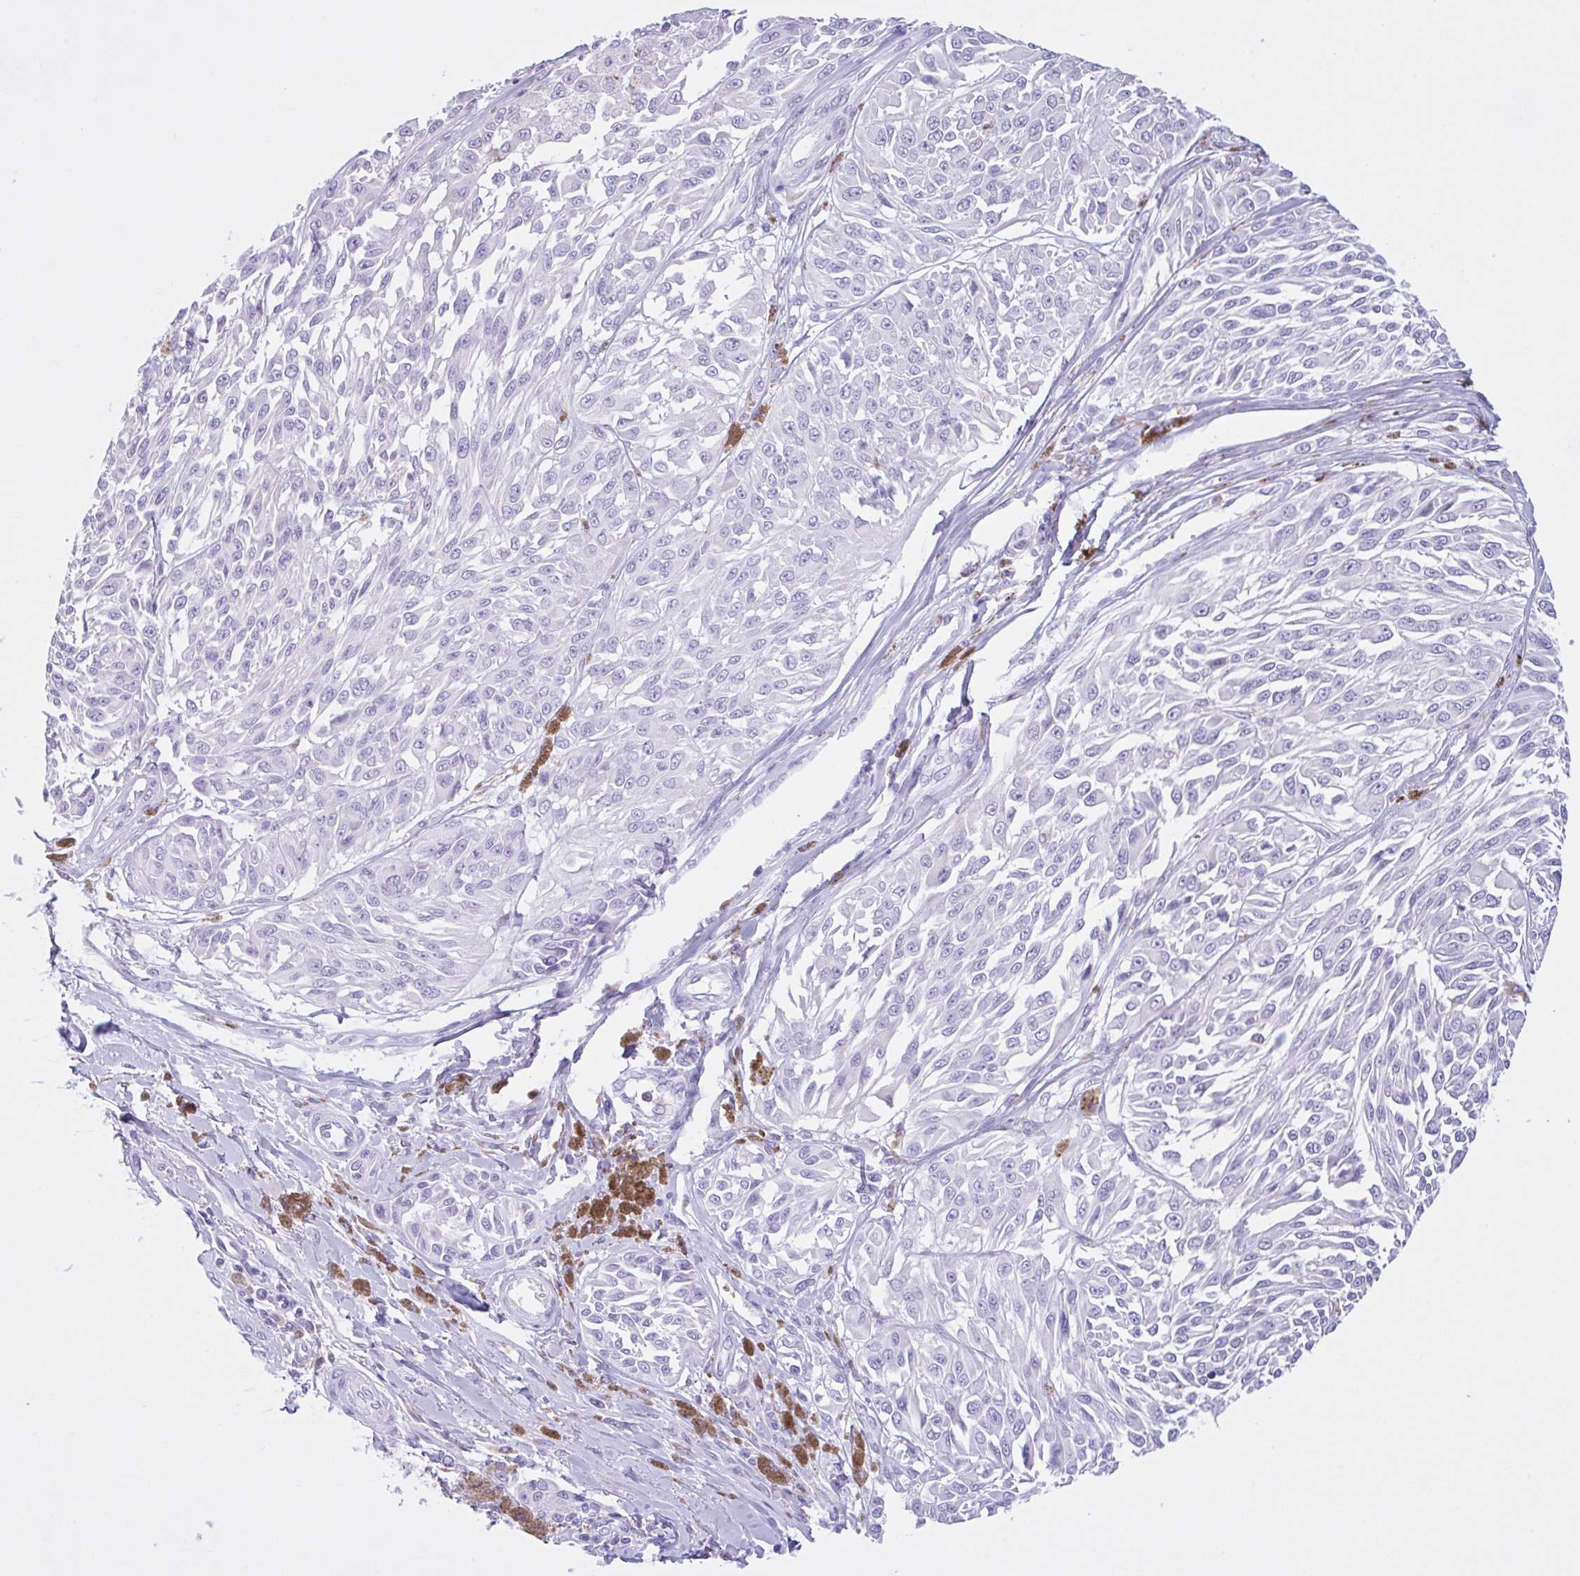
{"staining": {"intensity": "negative", "quantity": "none", "location": "none"}, "tissue": "melanoma", "cell_type": "Tumor cells", "image_type": "cancer", "snomed": [{"axis": "morphology", "description": "Malignant melanoma, NOS"}, {"axis": "topography", "description": "Skin"}], "caption": "Tumor cells are negative for protein expression in human malignant melanoma.", "gene": "NCF1", "patient": {"sex": "male", "age": 94}}